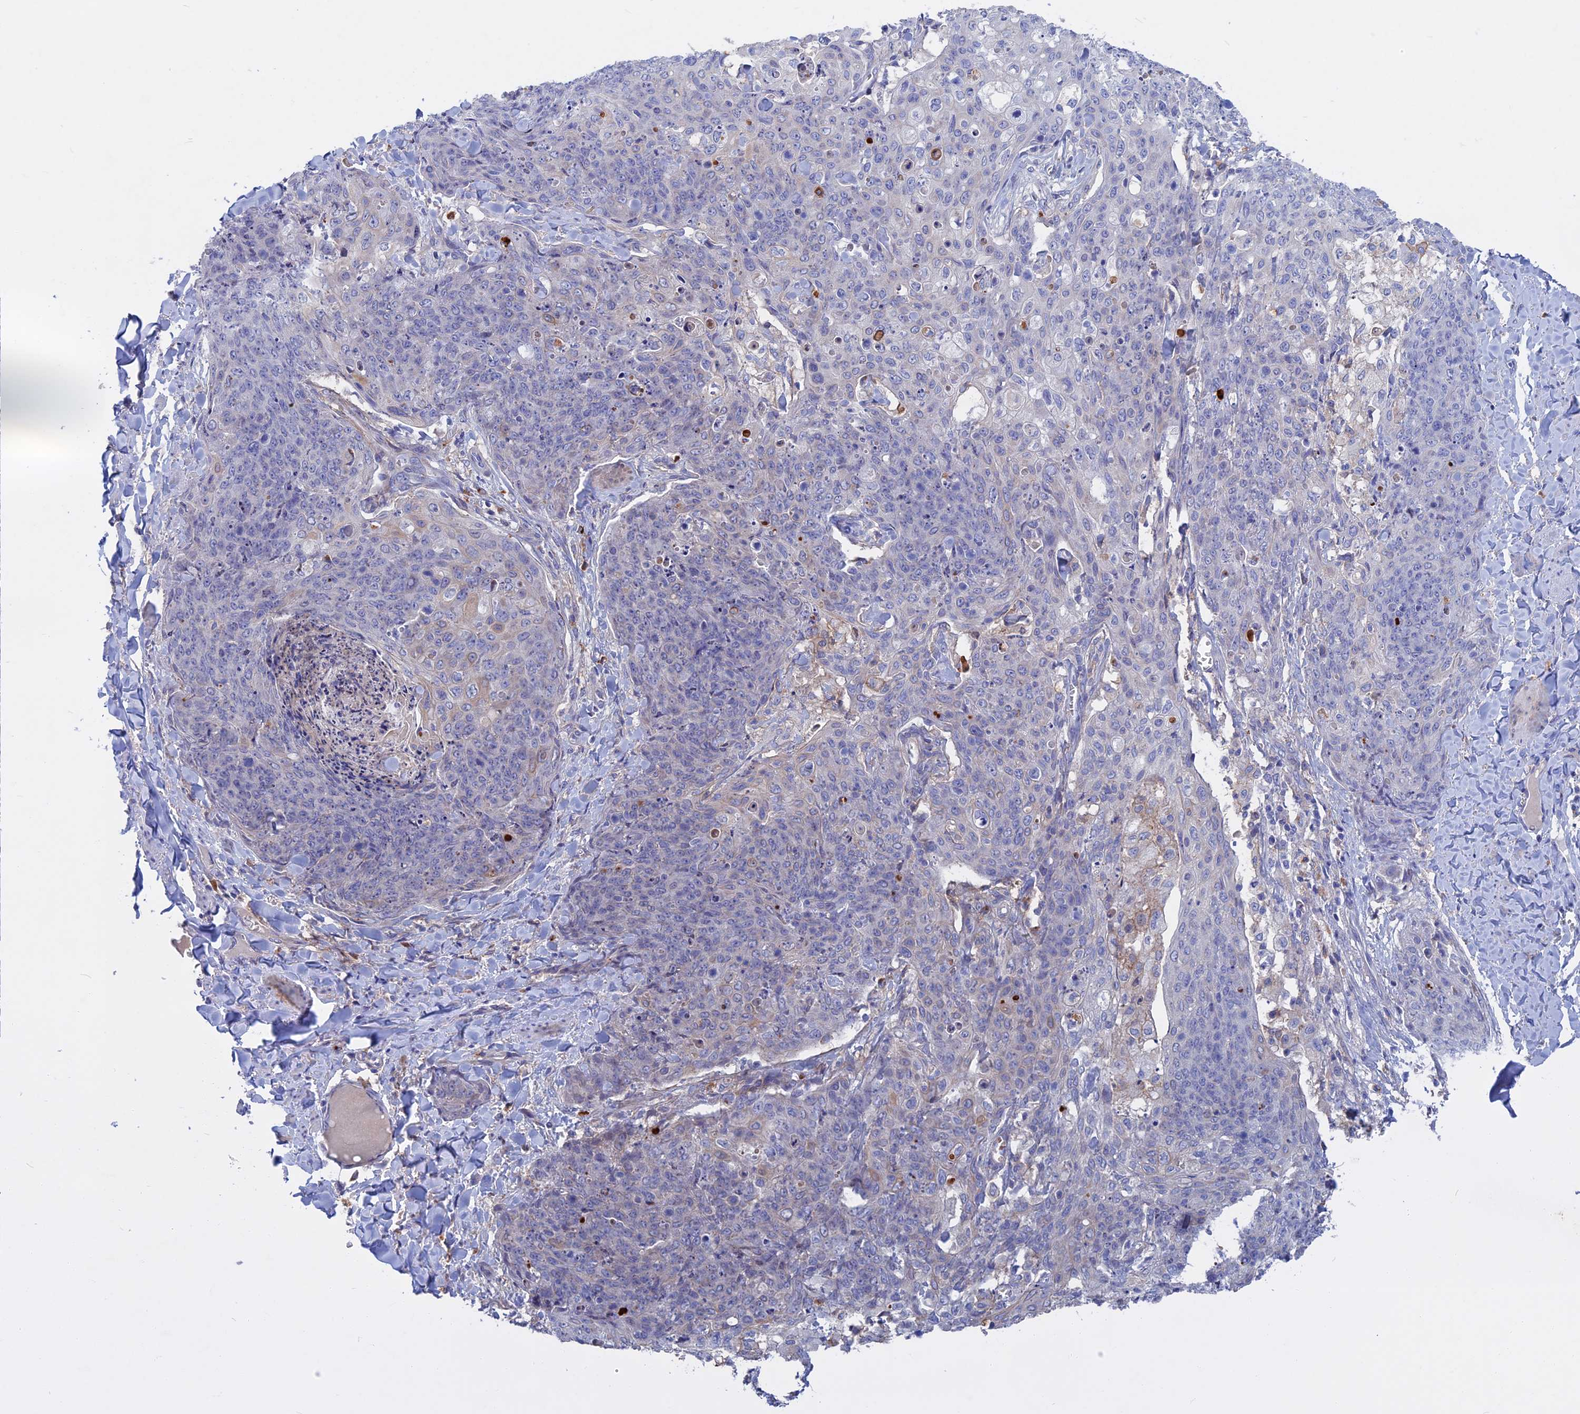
{"staining": {"intensity": "negative", "quantity": "none", "location": "none"}, "tissue": "skin cancer", "cell_type": "Tumor cells", "image_type": "cancer", "snomed": [{"axis": "morphology", "description": "Squamous cell carcinoma, NOS"}, {"axis": "topography", "description": "Skin"}, {"axis": "topography", "description": "Vulva"}], "caption": "DAB (3,3'-diaminobenzidine) immunohistochemical staining of human skin cancer (squamous cell carcinoma) reveals no significant staining in tumor cells.", "gene": "SLC2A6", "patient": {"sex": "female", "age": 85}}